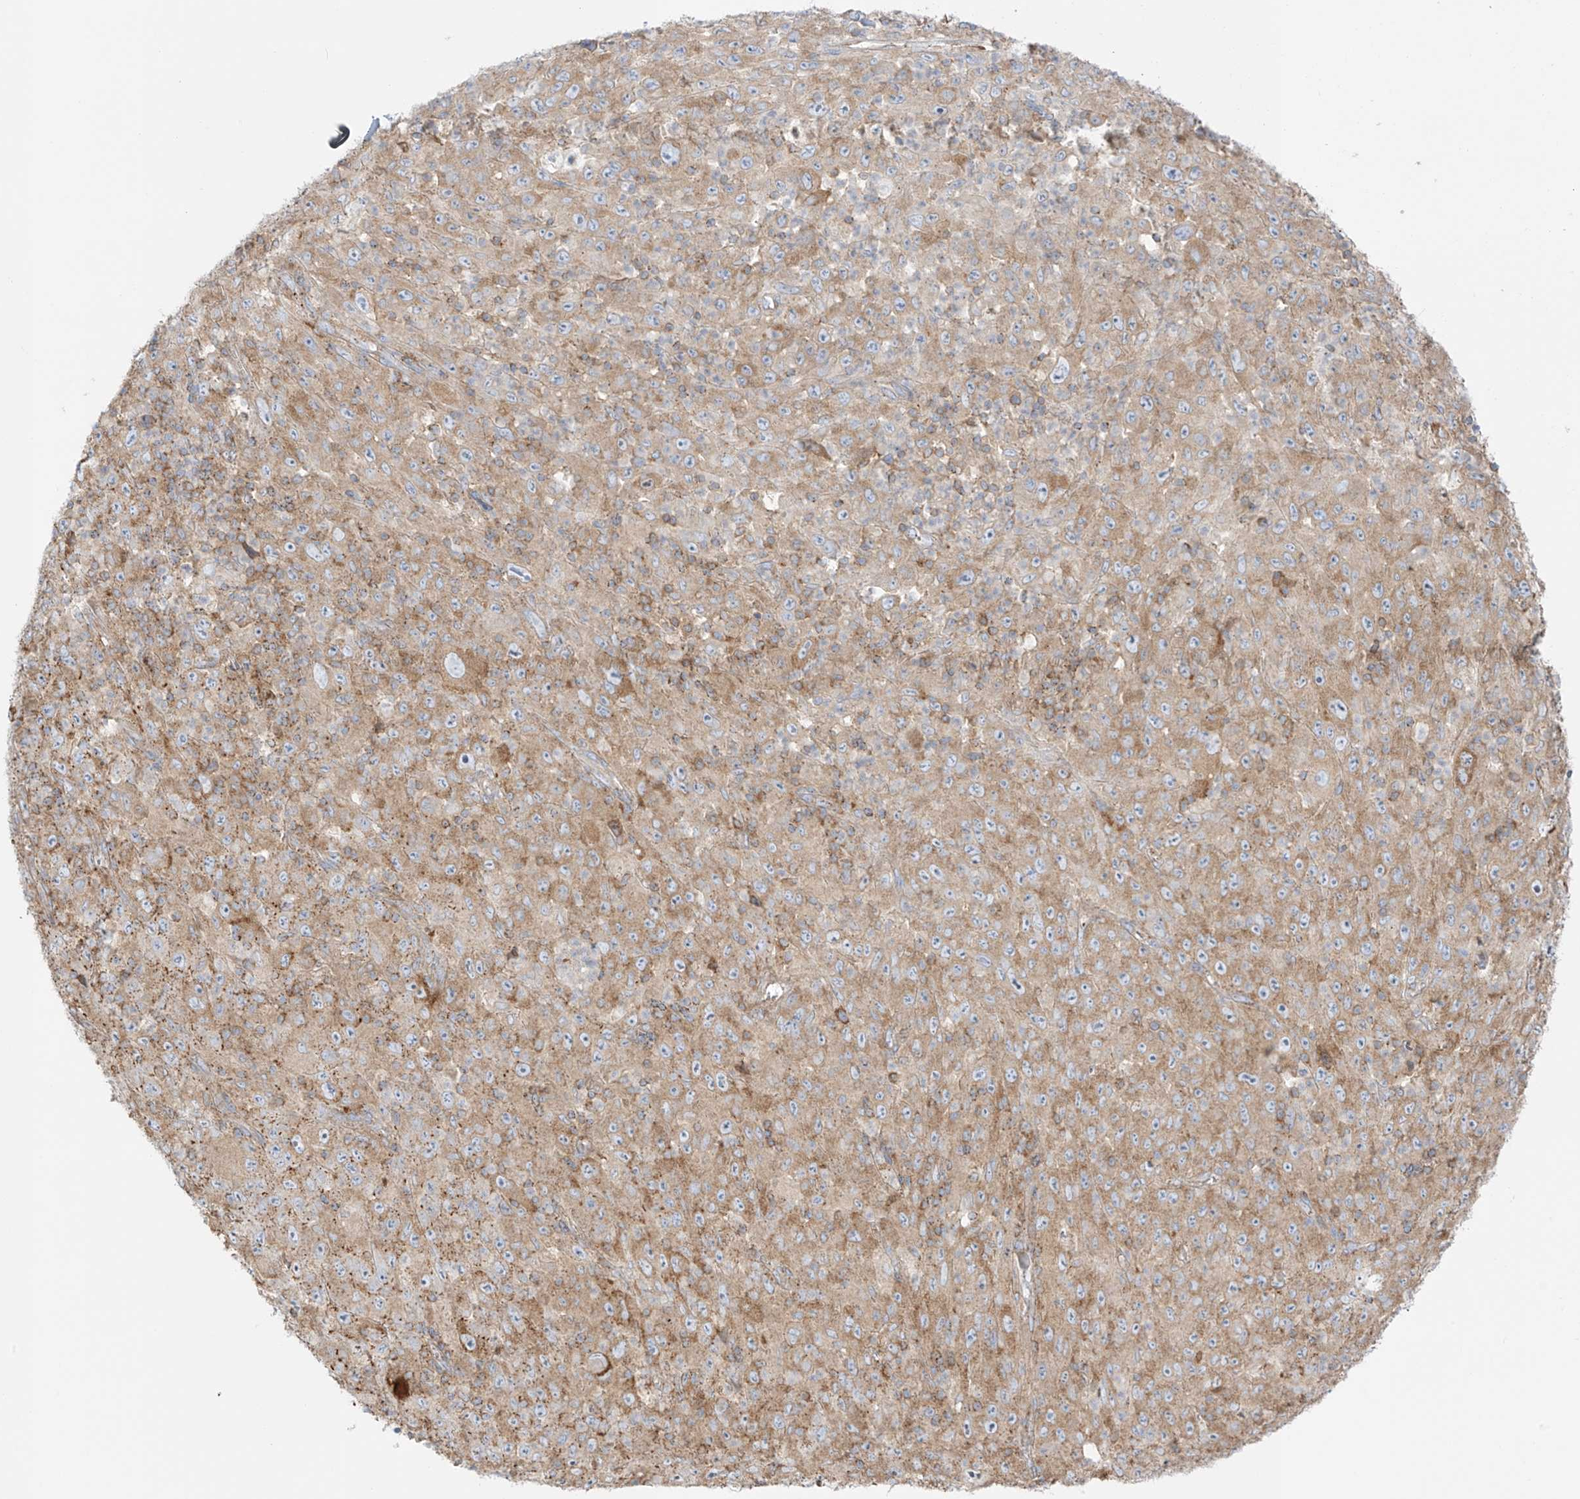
{"staining": {"intensity": "strong", "quantity": ">75%", "location": "cytoplasmic/membranous"}, "tissue": "melanoma", "cell_type": "Tumor cells", "image_type": "cancer", "snomed": [{"axis": "morphology", "description": "Malignant melanoma, Metastatic site"}, {"axis": "topography", "description": "Skin"}], "caption": "Immunohistochemistry histopathology image of neoplastic tissue: human melanoma stained using immunohistochemistry (IHC) exhibits high levels of strong protein expression localized specifically in the cytoplasmic/membranous of tumor cells, appearing as a cytoplasmic/membranous brown color.", "gene": "XKR3", "patient": {"sex": "female", "age": 56}}